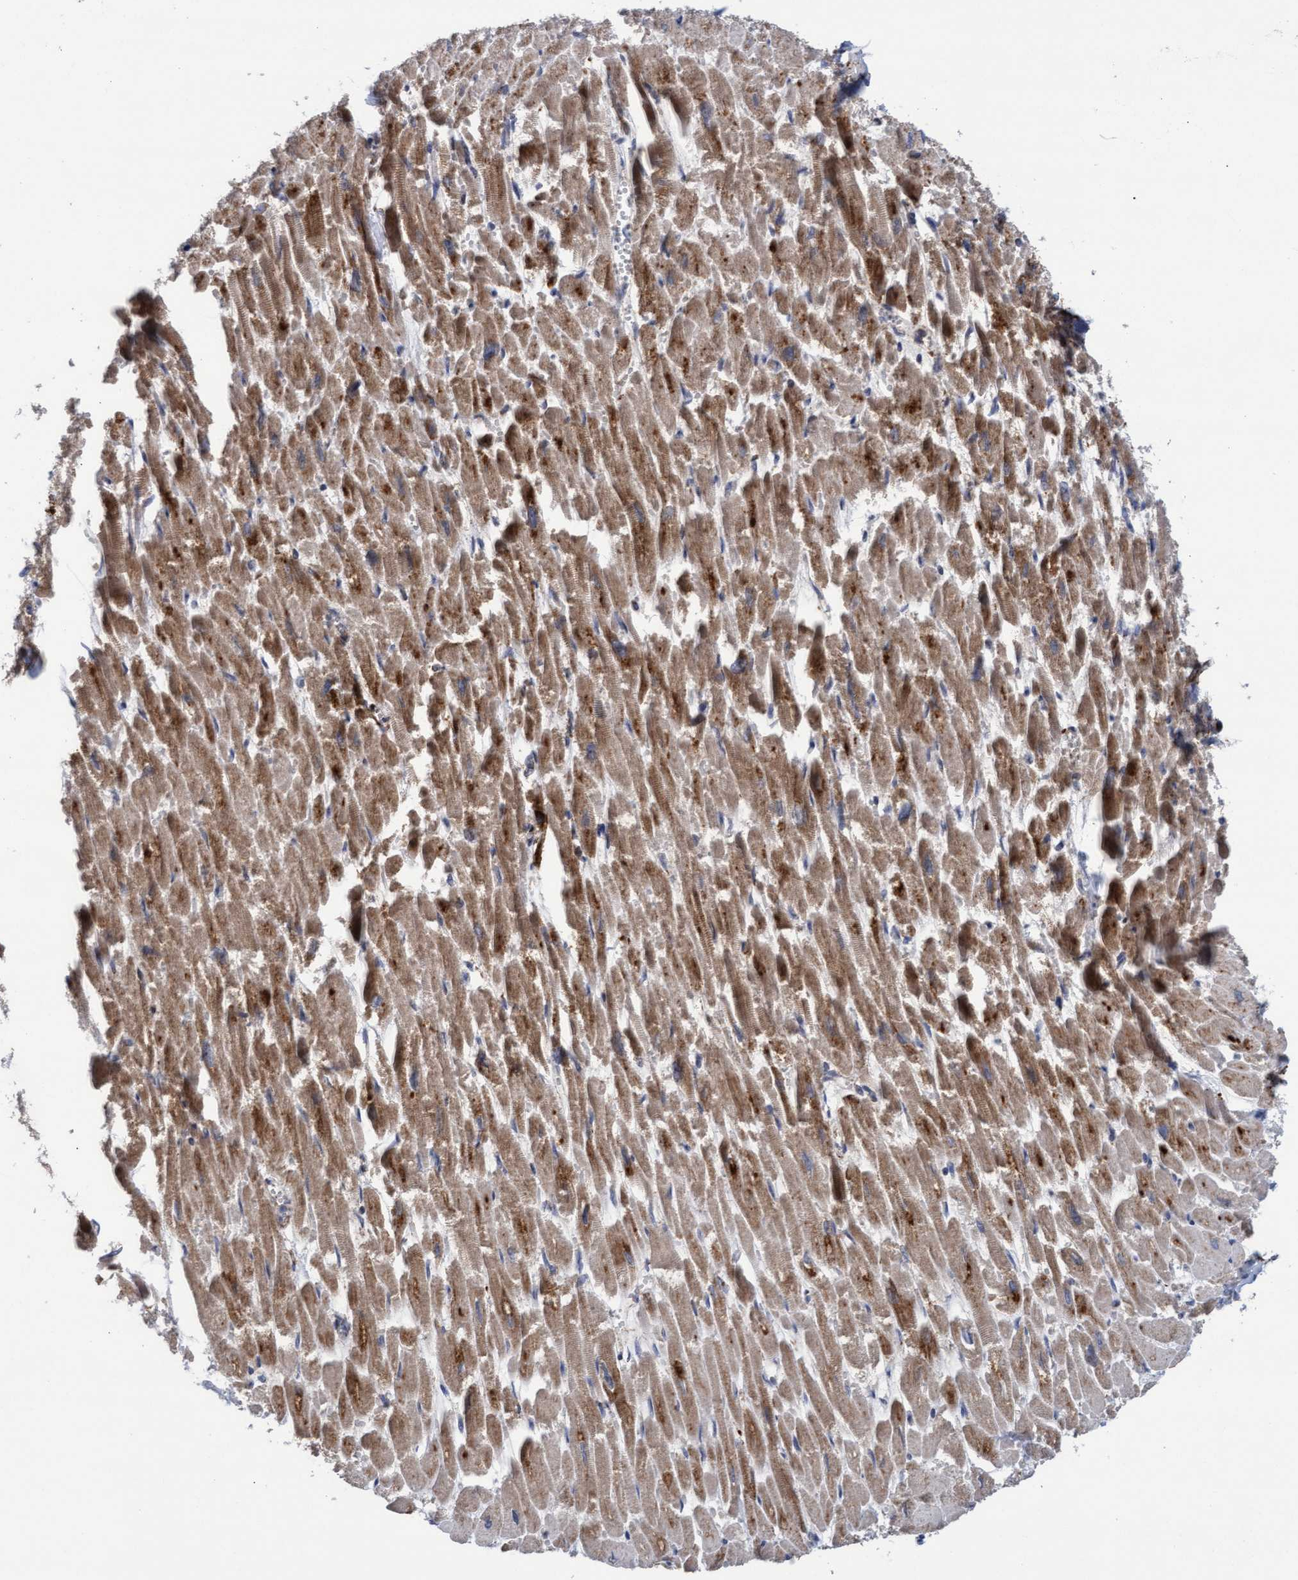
{"staining": {"intensity": "moderate", "quantity": ">75%", "location": "cytoplasmic/membranous"}, "tissue": "heart muscle", "cell_type": "Cardiomyocytes", "image_type": "normal", "snomed": [{"axis": "morphology", "description": "Normal tissue, NOS"}, {"axis": "topography", "description": "Heart"}], "caption": "This micrograph demonstrates IHC staining of normal human heart muscle, with medium moderate cytoplasmic/membranous expression in about >75% of cardiomyocytes.", "gene": "MRPL38", "patient": {"sex": "male", "age": 54}}